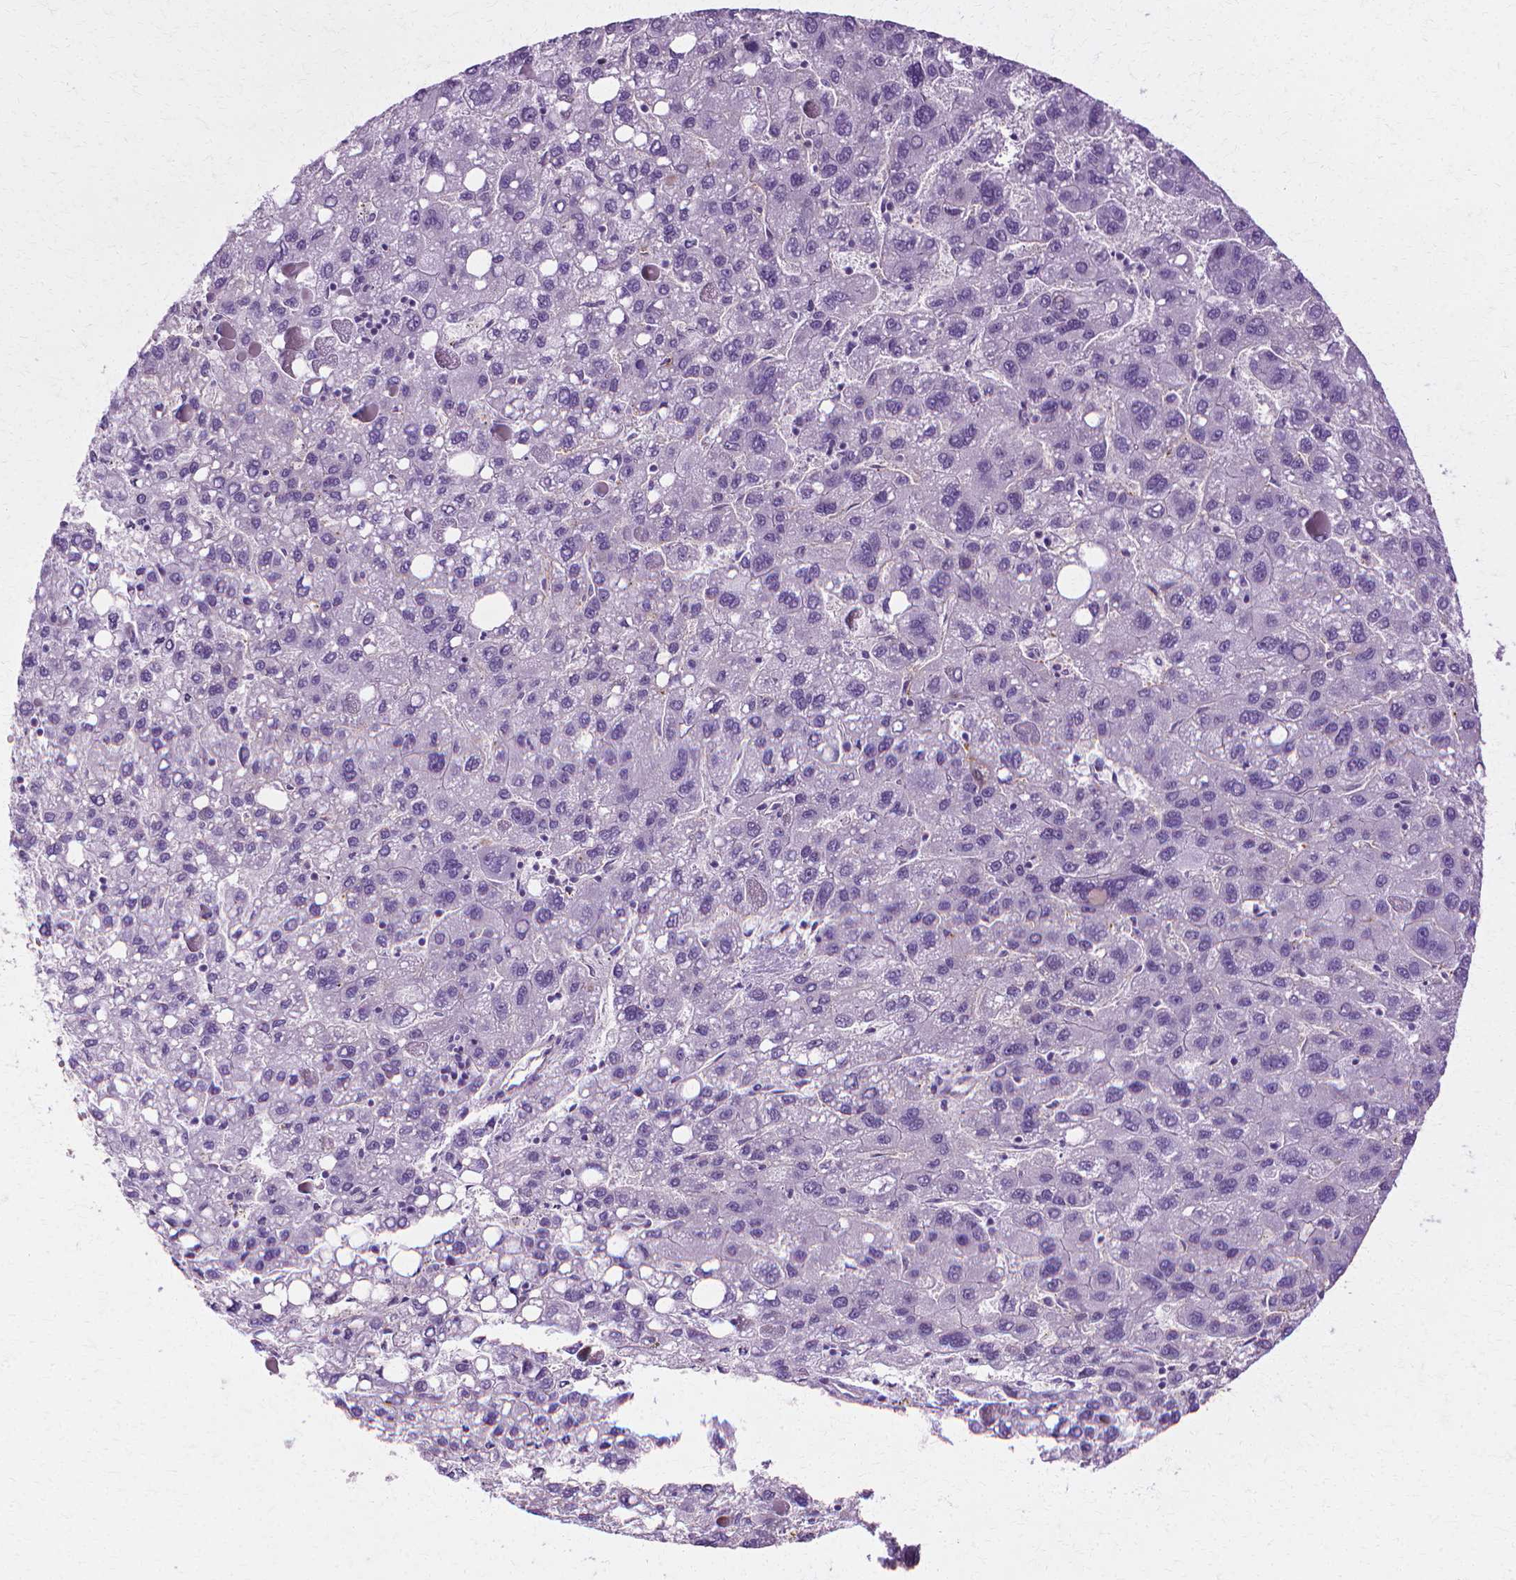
{"staining": {"intensity": "negative", "quantity": "none", "location": "none"}, "tissue": "liver cancer", "cell_type": "Tumor cells", "image_type": "cancer", "snomed": [{"axis": "morphology", "description": "Carcinoma, Hepatocellular, NOS"}, {"axis": "topography", "description": "Liver"}], "caption": "The immunohistochemistry (IHC) image has no significant positivity in tumor cells of liver hepatocellular carcinoma tissue.", "gene": "CFAP157", "patient": {"sex": "female", "age": 82}}